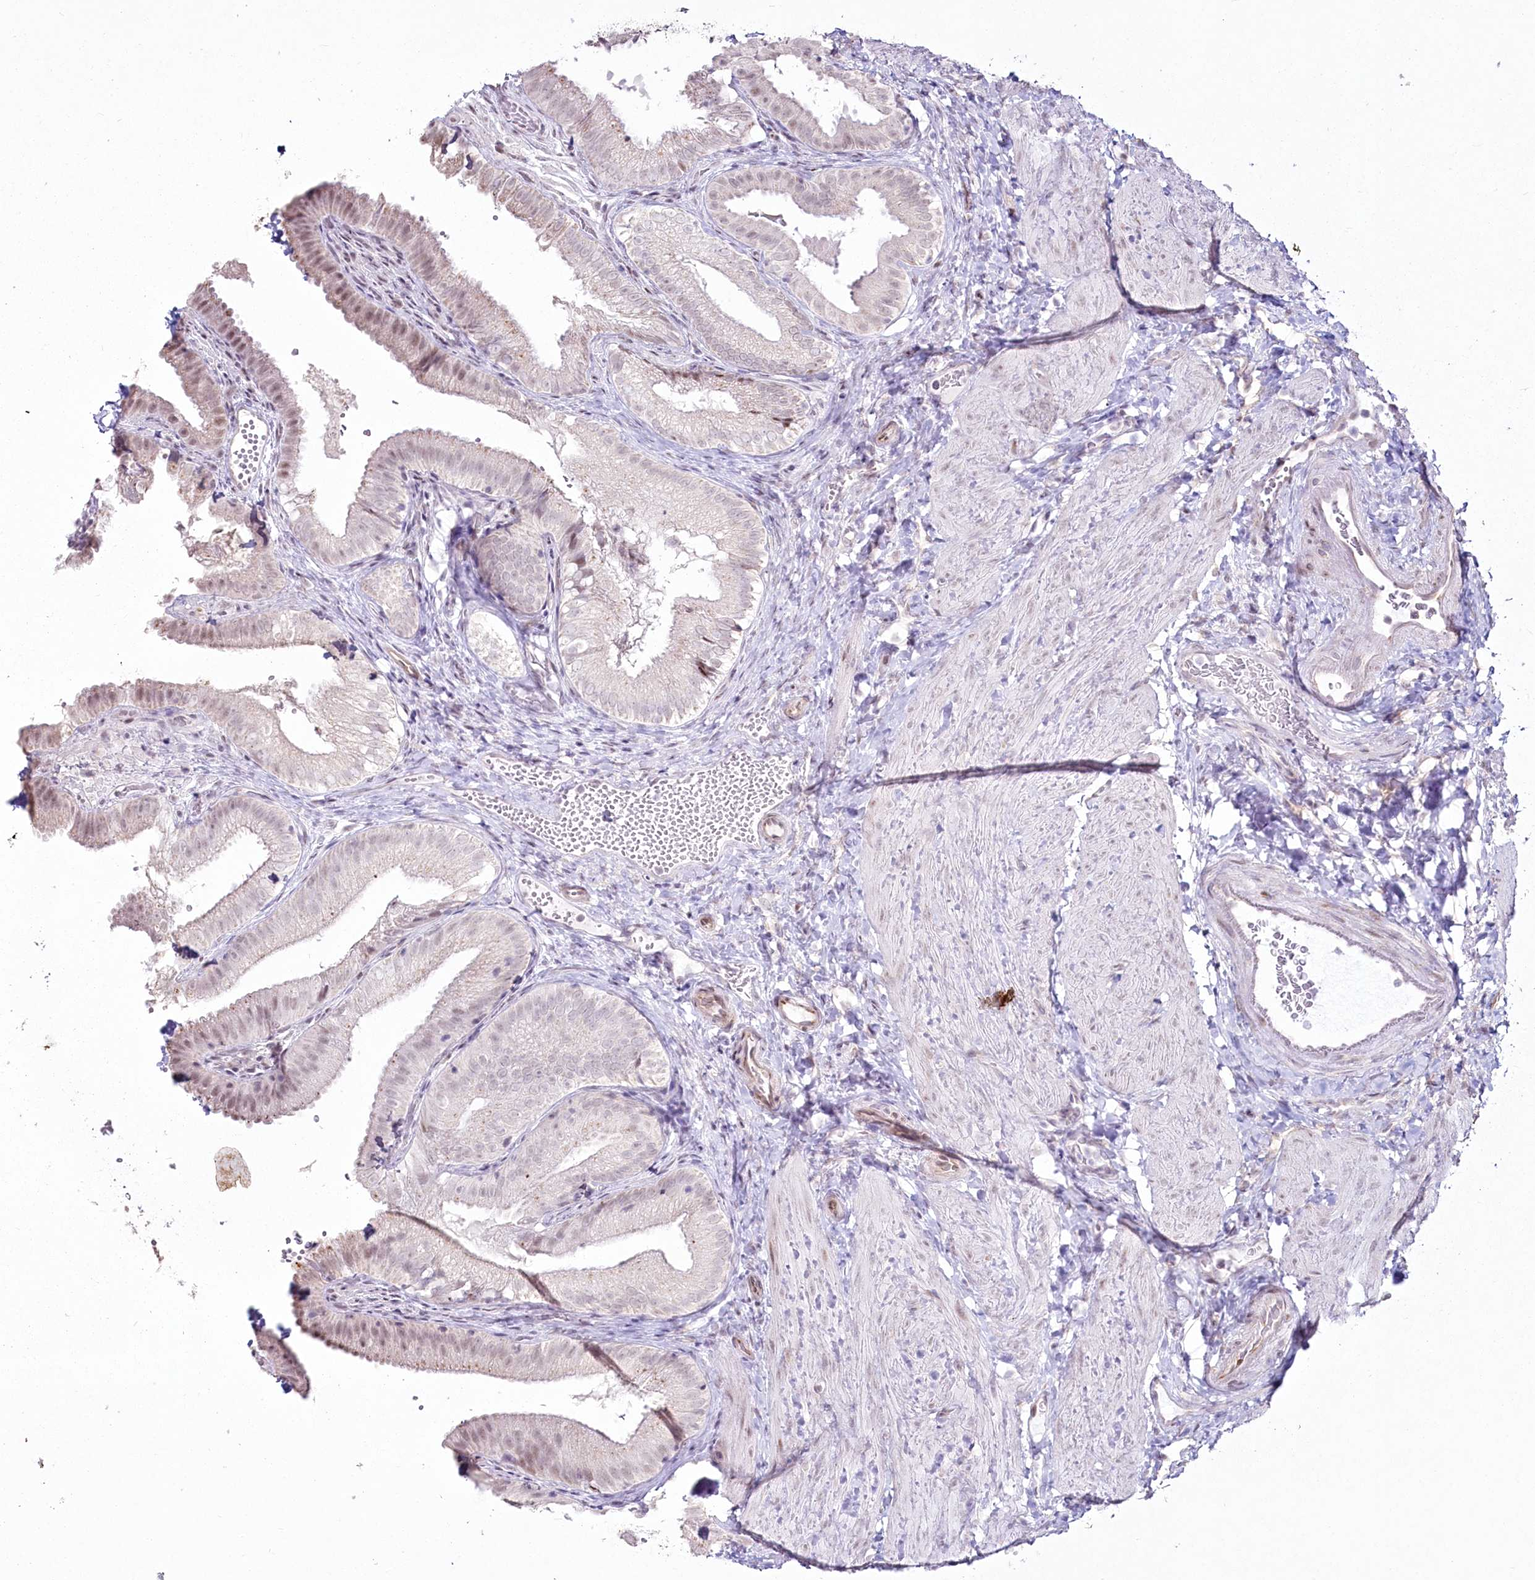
{"staining": {"intensity": "weak", "quantity": "25%-75%", "location": "nuclear"}, "tissue": "gallbladder", "cell_type": "Glandular cells", "image_type": "normal", "snomed": [{"axis": "morphology", "description": "Normal tissue, NOS"}, {"axis": "topography", "description": "Gallbladder"}], "caption": "Gallbladder stained with DAB (3,3'-diaminobenzidine) immunohistochemistry (IHC) exhibits low levels of weak nuclear staining in approximately 25%-75% of glandular cells.", "gene": "YBX3", "patient": {"sex": "female", "age": 30}}